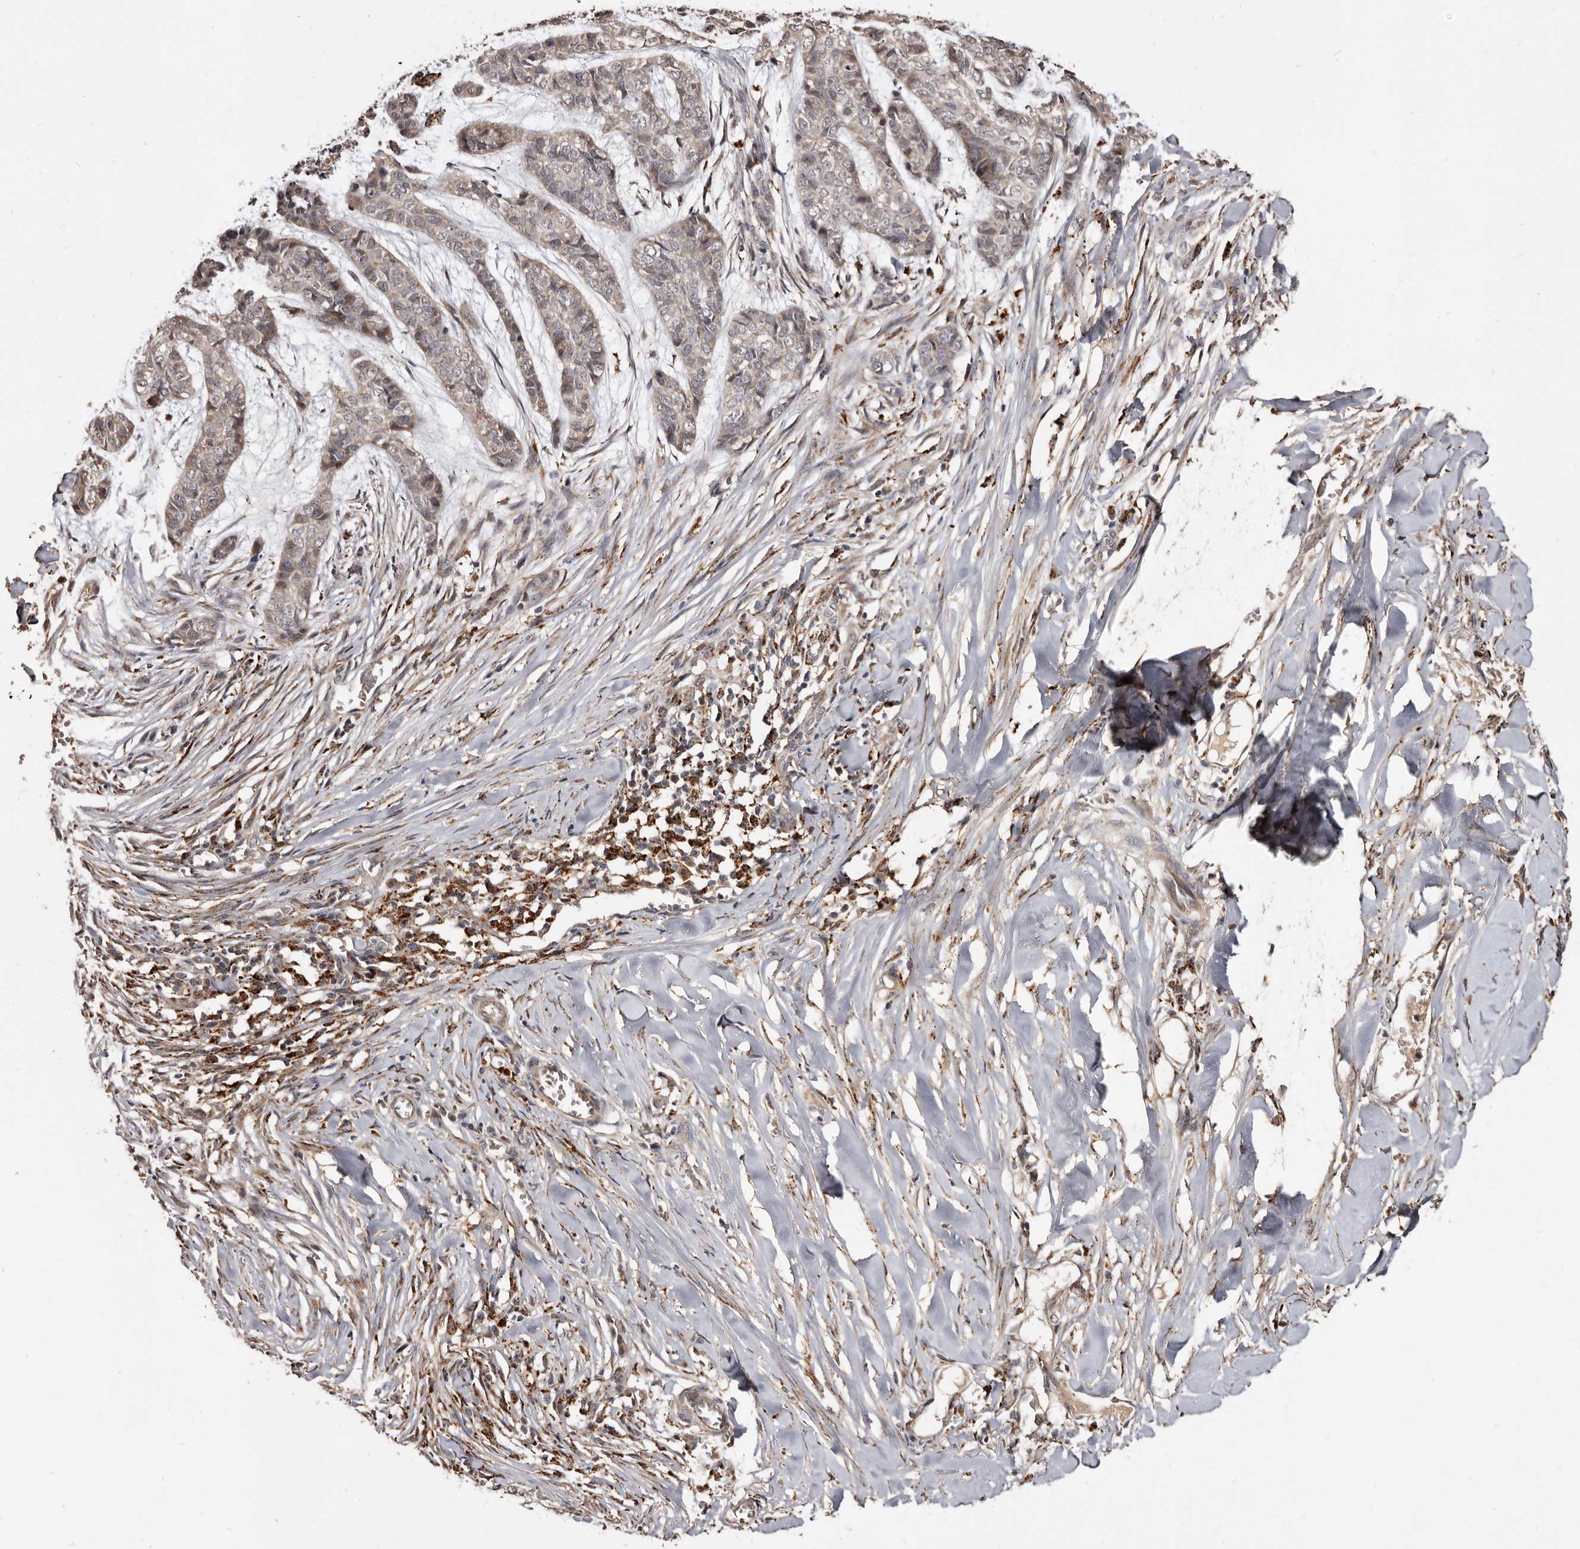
{"staining": {"intensity": "weak", "quantity": "25%-75%", "location": "cytoplasmic/membranous"}, "tissue": "skin cancer", "cell_type": "Tumor cells", "image_type": "cancer", "snomed": [{"axis": "morphology", "description": "Basal cell carcinoma"}, {"axis": "topography", "description": "Skin"}], "caption": "Skin basal cell carcinoma tissue exhibits weak cytoplasmic/membranous staining in approximately 25%-75% of tumor cells, visualized by immunohistochemistry.", "gene": "AKAP7", "patient": {"sex": "female", "age": 64}}